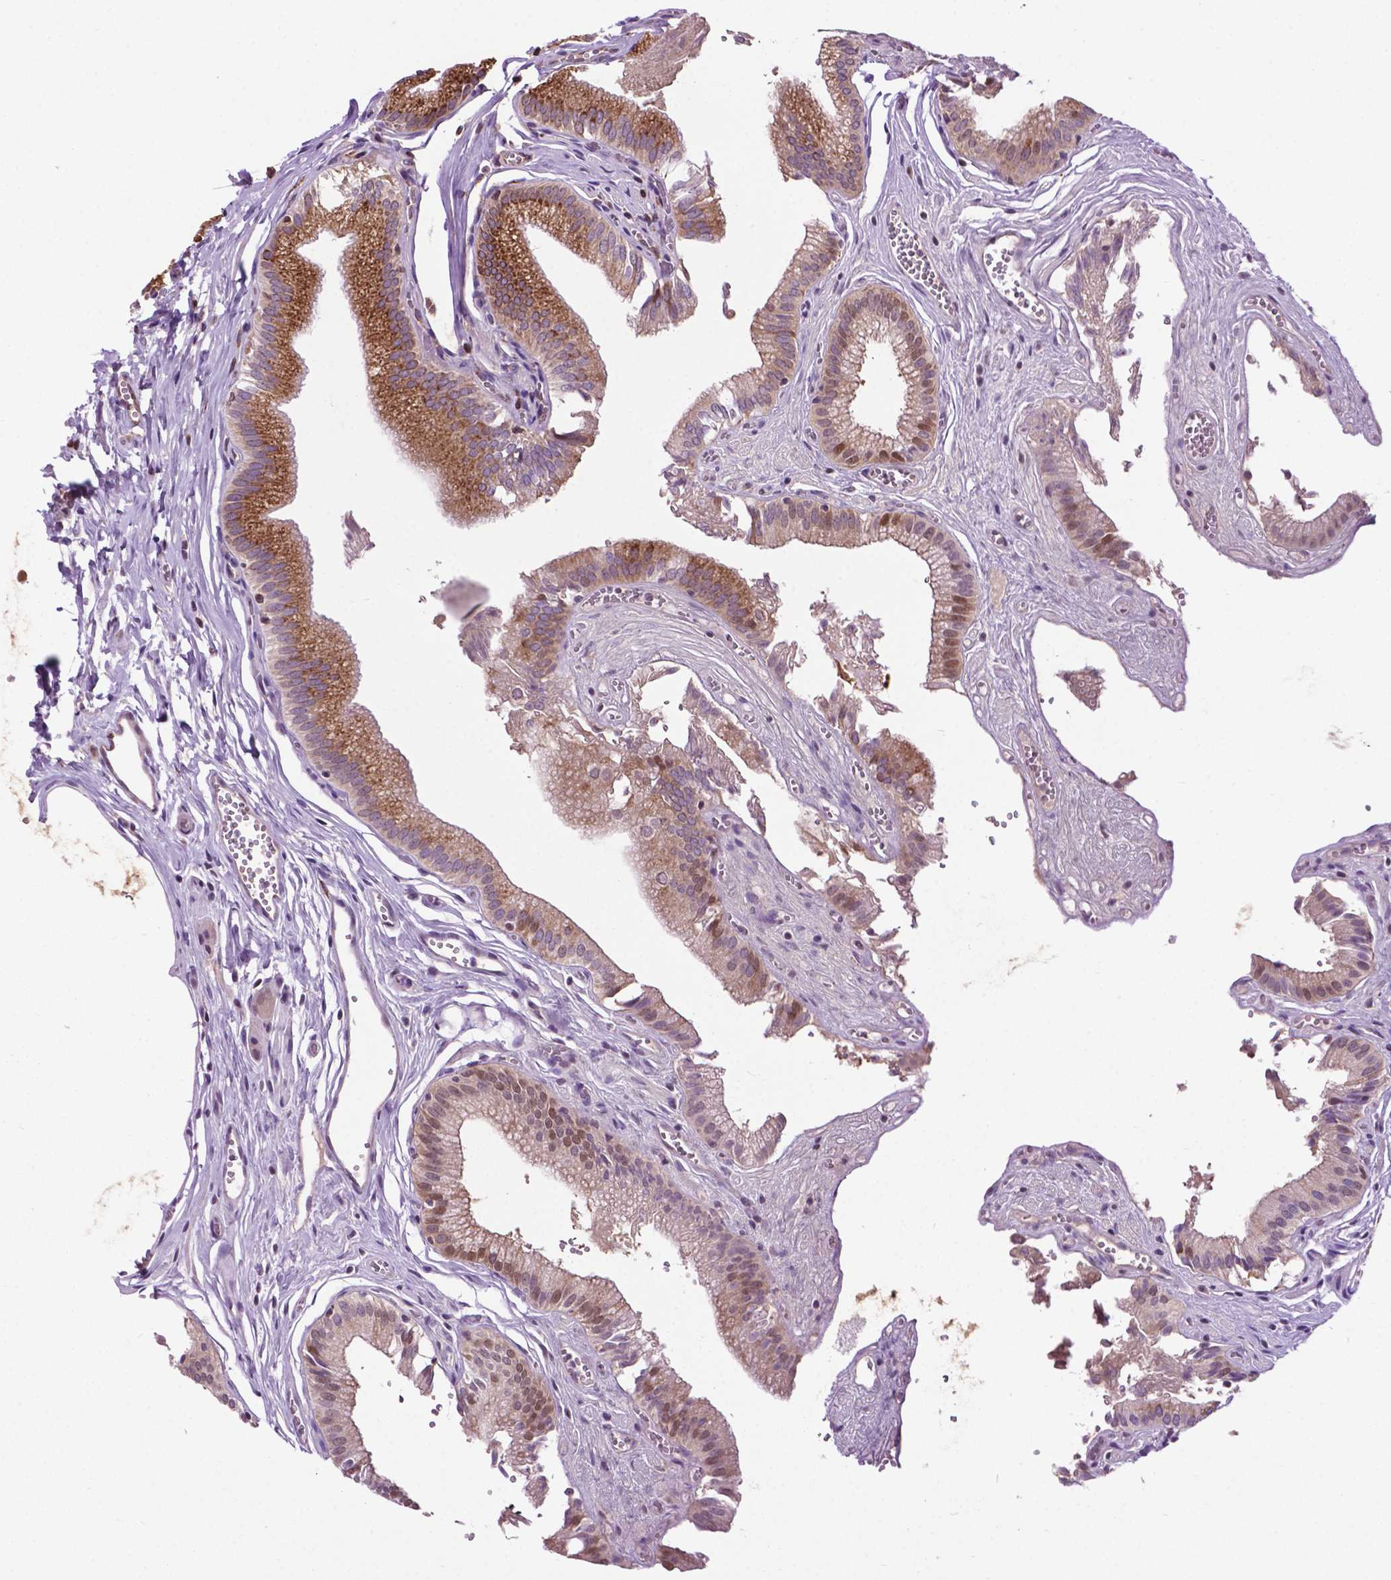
{"staining": {"intensity": "moderate", "quantity": "25%-75%", "location": "cytoplasmic/membranous"}, "tissue": "gallbladder", "cell_type": "Glandular cells", "image_type": "normal", "snomed": [{"axis": "morphology", "description": "Normal tissue, NOS"}, {"axis": "topography", "description": "Gallbladder"}, {"axis": "topography", "description": "Peripheral nerve tissue"}], "caption": "A brown stain shows moderate cytoplasmic/membranous positivity of a protein in glandular cells of benign gallbladder. The protein of interest is stained brown, and the nuclei are stained in blue (DAB (3,3'-diaminobenzidine) IHC with brightfield microscopy, high magnification).", "gene": "GANAB", "patient": {"sex": "male", "age": 17}}